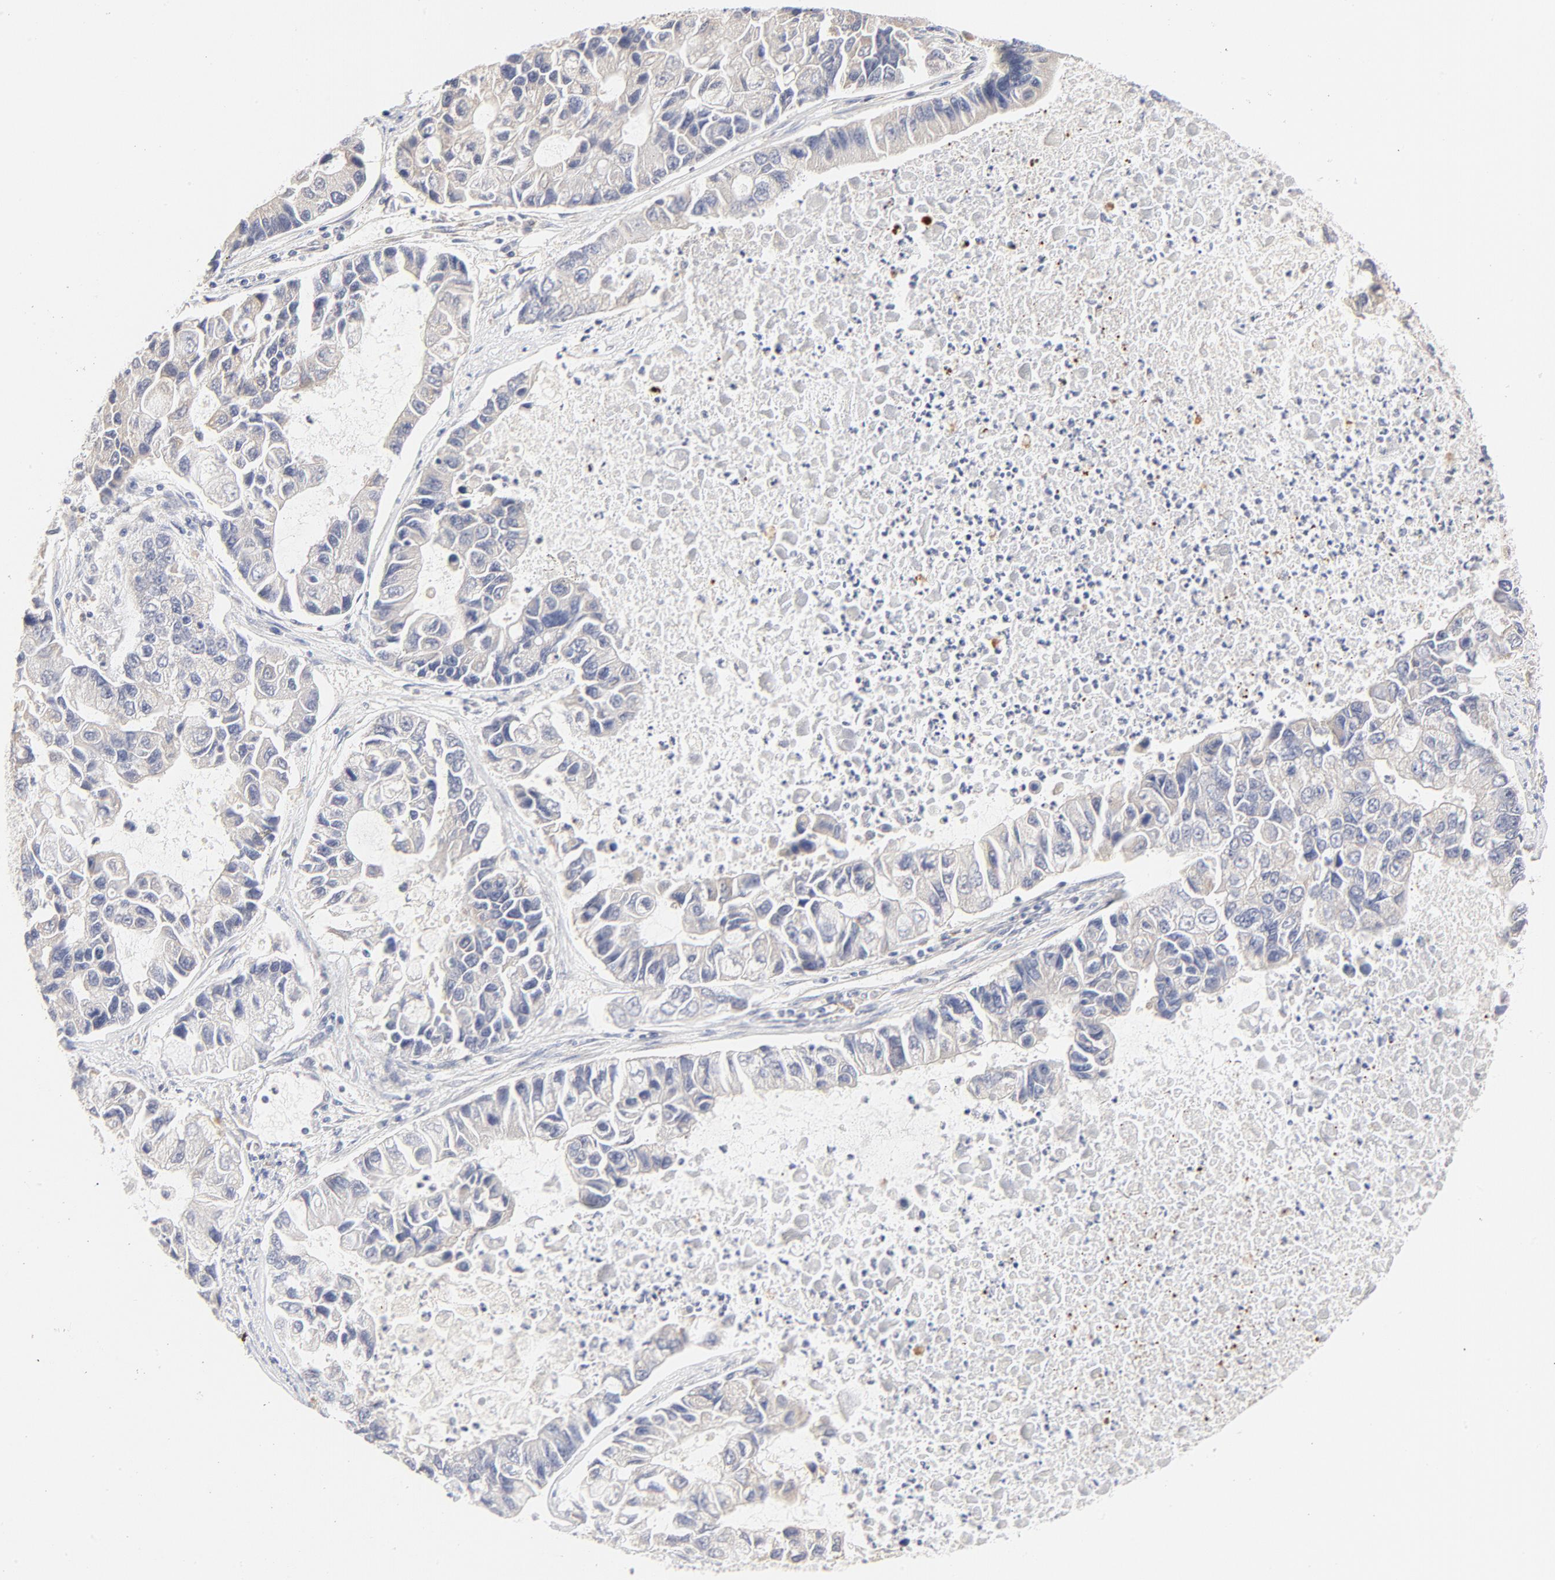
{"staining": {"intensity": "negative", "quantity": "none", "location": "none"}, "tissue": "lung cancer", "cell_type": "Tumor cells", "image_type": "cancer", "snomed": [{"axis": "morphology", "description": "Adenocarcinoma, NOS"}, {"axis": "topography", "description": "Lung"}], "caption": "A histopathology image of adenocarcinoma (lung) stained for a protein exhibits no brown staining in tumor cells. The staining was performed using DAB (3,3'-diaminobenzidine) to visualize the protein expression in brown, while the nuclei were stained in blue with hematoxylin (Magnification: 20x).", "gene": "MTERF2", "patient": {"sex": "female", "age": 51}}